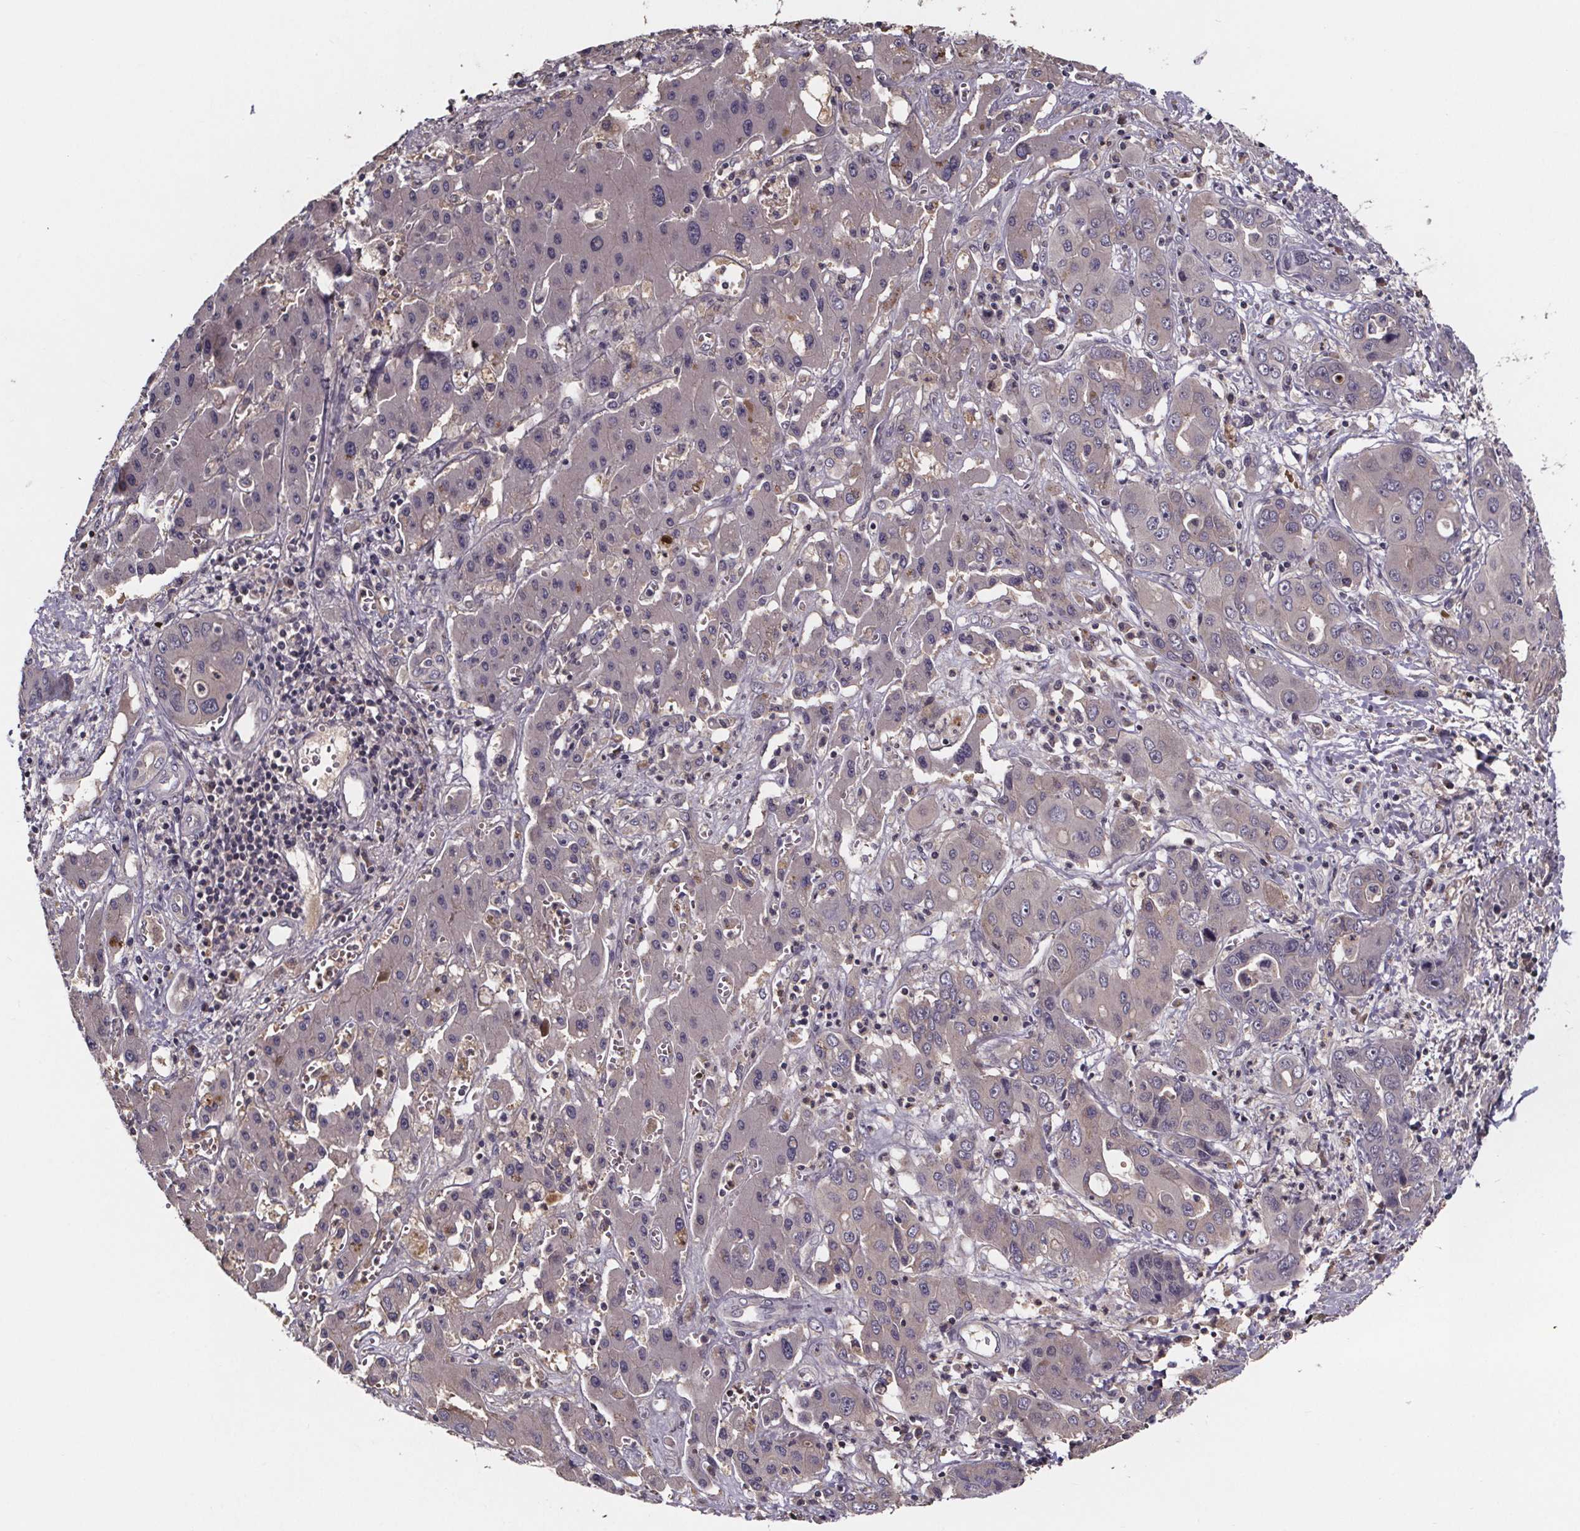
{"staining": {"intensity": "negative", "quantity": "none", "location": "none"}, "tissue": "liver cancer", "cell_type": "Tumor cells", "image_type": "cancer", "snomed": [{"axis": "morphology", "description": "Cholangiocarcinoma"}, {"axis": "topography", "description": "Liver"}], "caption": "Immunohistochemistry (IHC) photomicrograph of neoplastic tissue: liver cancer stained with DAB exhibits no significant protein staining in tumor cells. (IHC, brightfield microscopy, high magnification).", "gene": "SMIM1", "patient": {"sex": "male", "age": 67}}